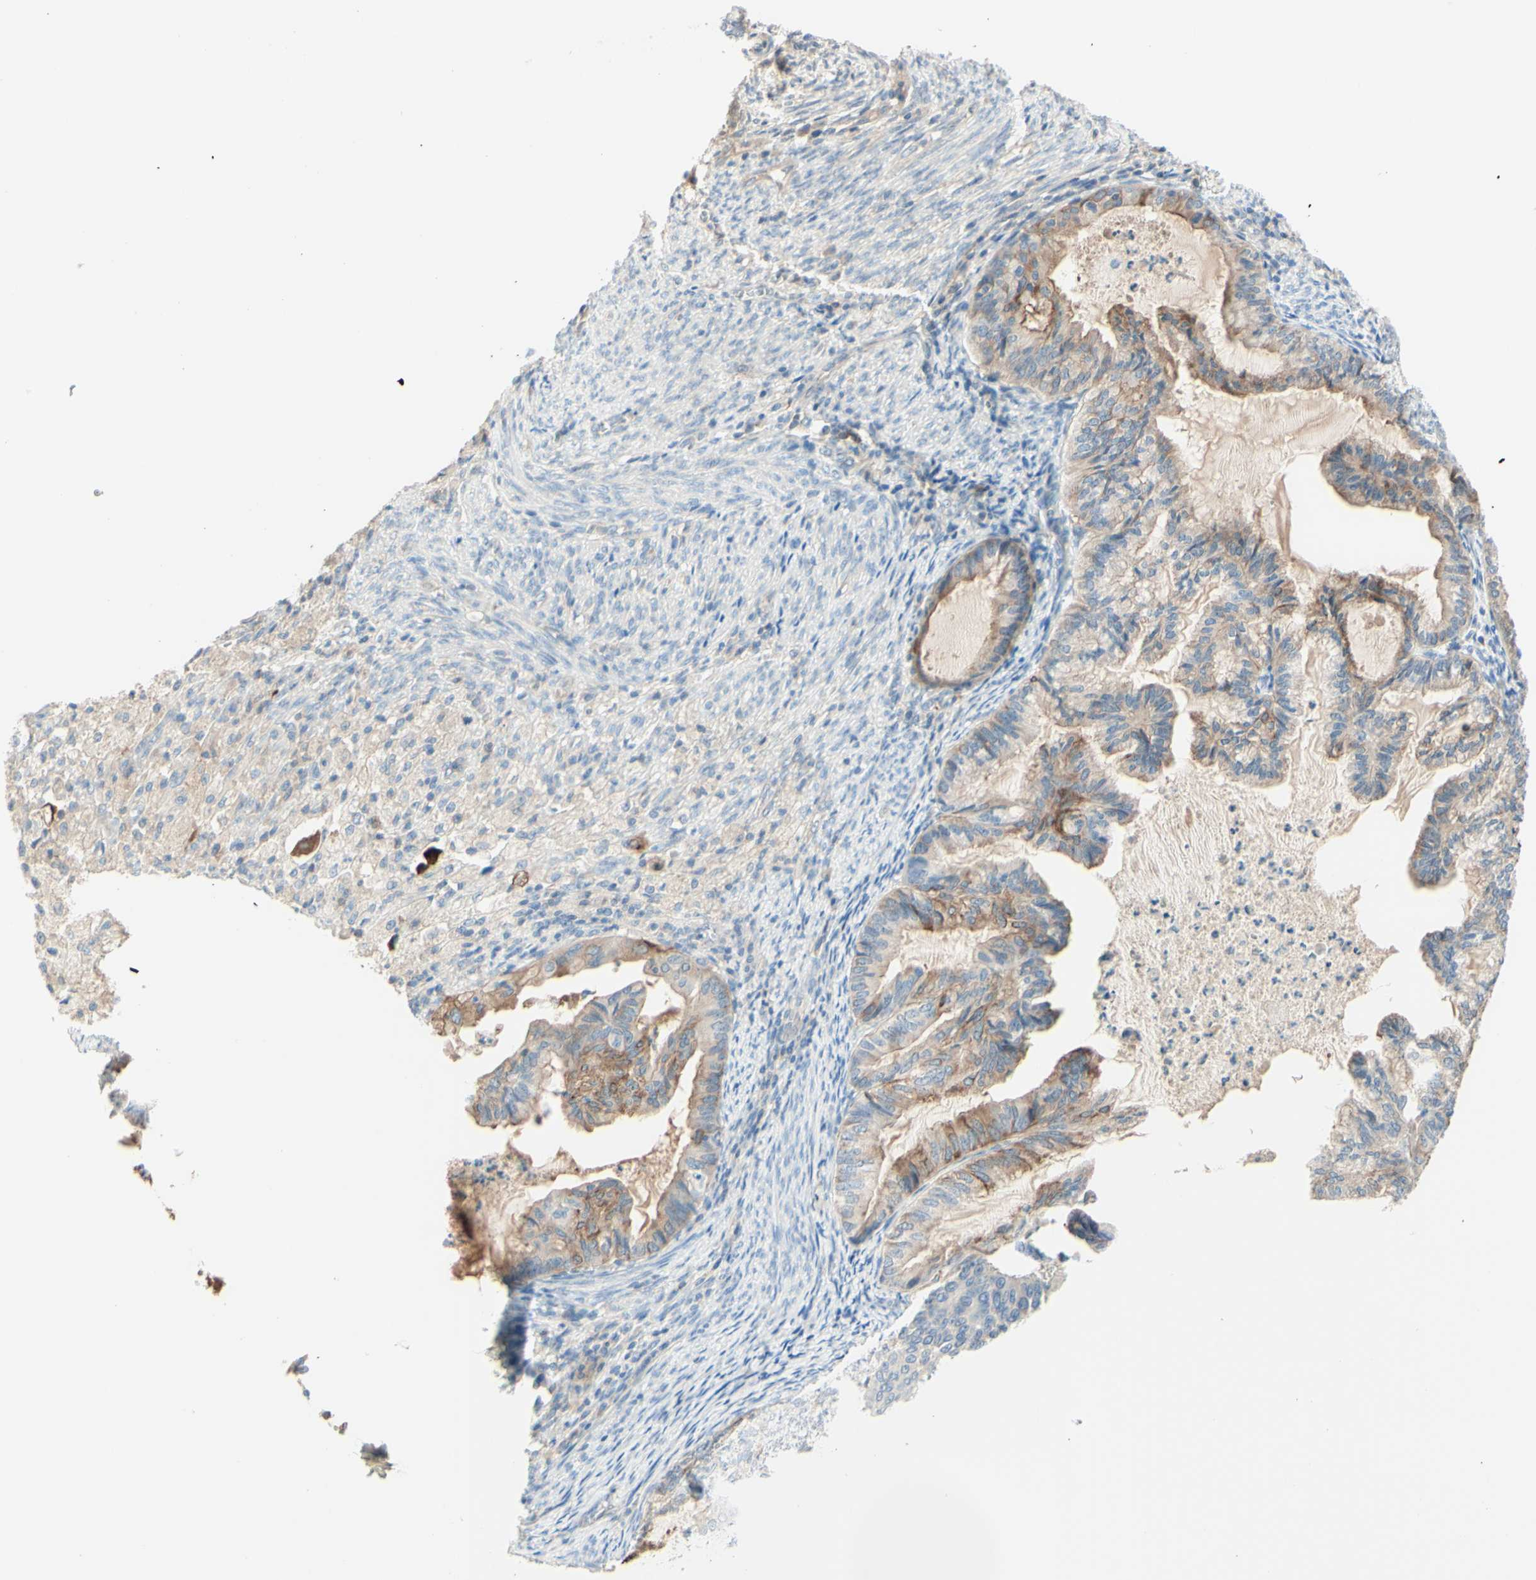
{"staining": {"intensity": "moderate", "quantity": ">75%", "location": "cytoplasmic/membranous"}, "tissue": "cervical cancer", "cell_type": "Tumor cells", "image_type": "cancer", "snomed": [{"axis": "morphology", "description": "Normal tissue, NOS"}, {"axis": "morphology", "description": "Adenocarcinoma, NOS"}, {"axis": "topography", "description": "Cervix"}, {"axis": "topography", "description": "Endometrium"}], "caption": "Moderate cytoplasmic/membranous expression is identified in approximately >75% of tumor cells in cervical cancer (adenocarcinoma).", "gene": "MTM1", "patient": {"sex": "female", "age": 86}}